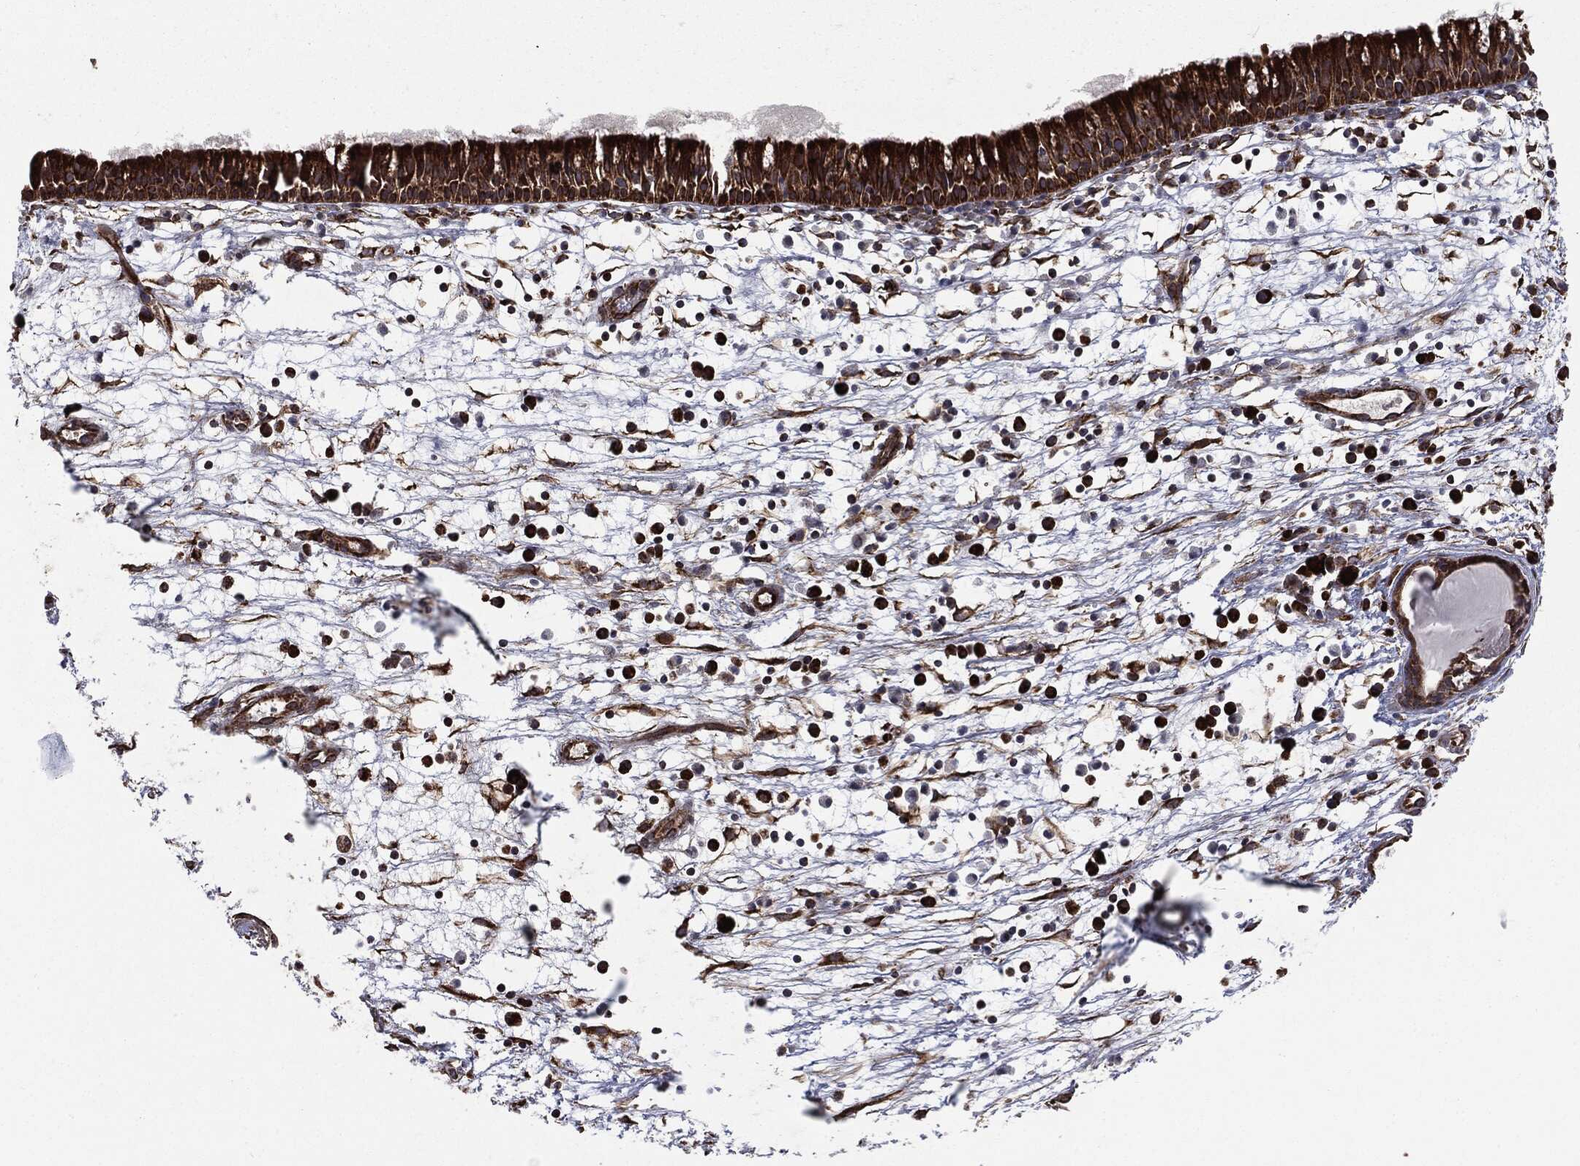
{"staining": {"intensity": "strong", "quantity": ">75%", "location": "cytoplasmic/membranous"}, "tissue": "nasopharynx", "cell_type": "Respiratory epithelial cells", "image_type": "normal", "snomed": [{"axis": "morphology", "description": "Normal tissue, NOS"}, {"axis": "topography", "description": "Nasopharynx"}], "caption": "A brown stain shows strong cytoplasmic/membranous positivity of a protein in respiratory epithelial cells of normal human nasopharynx.", "gene": "CYLD", "patient": {"sex": "male", "age": 58}}